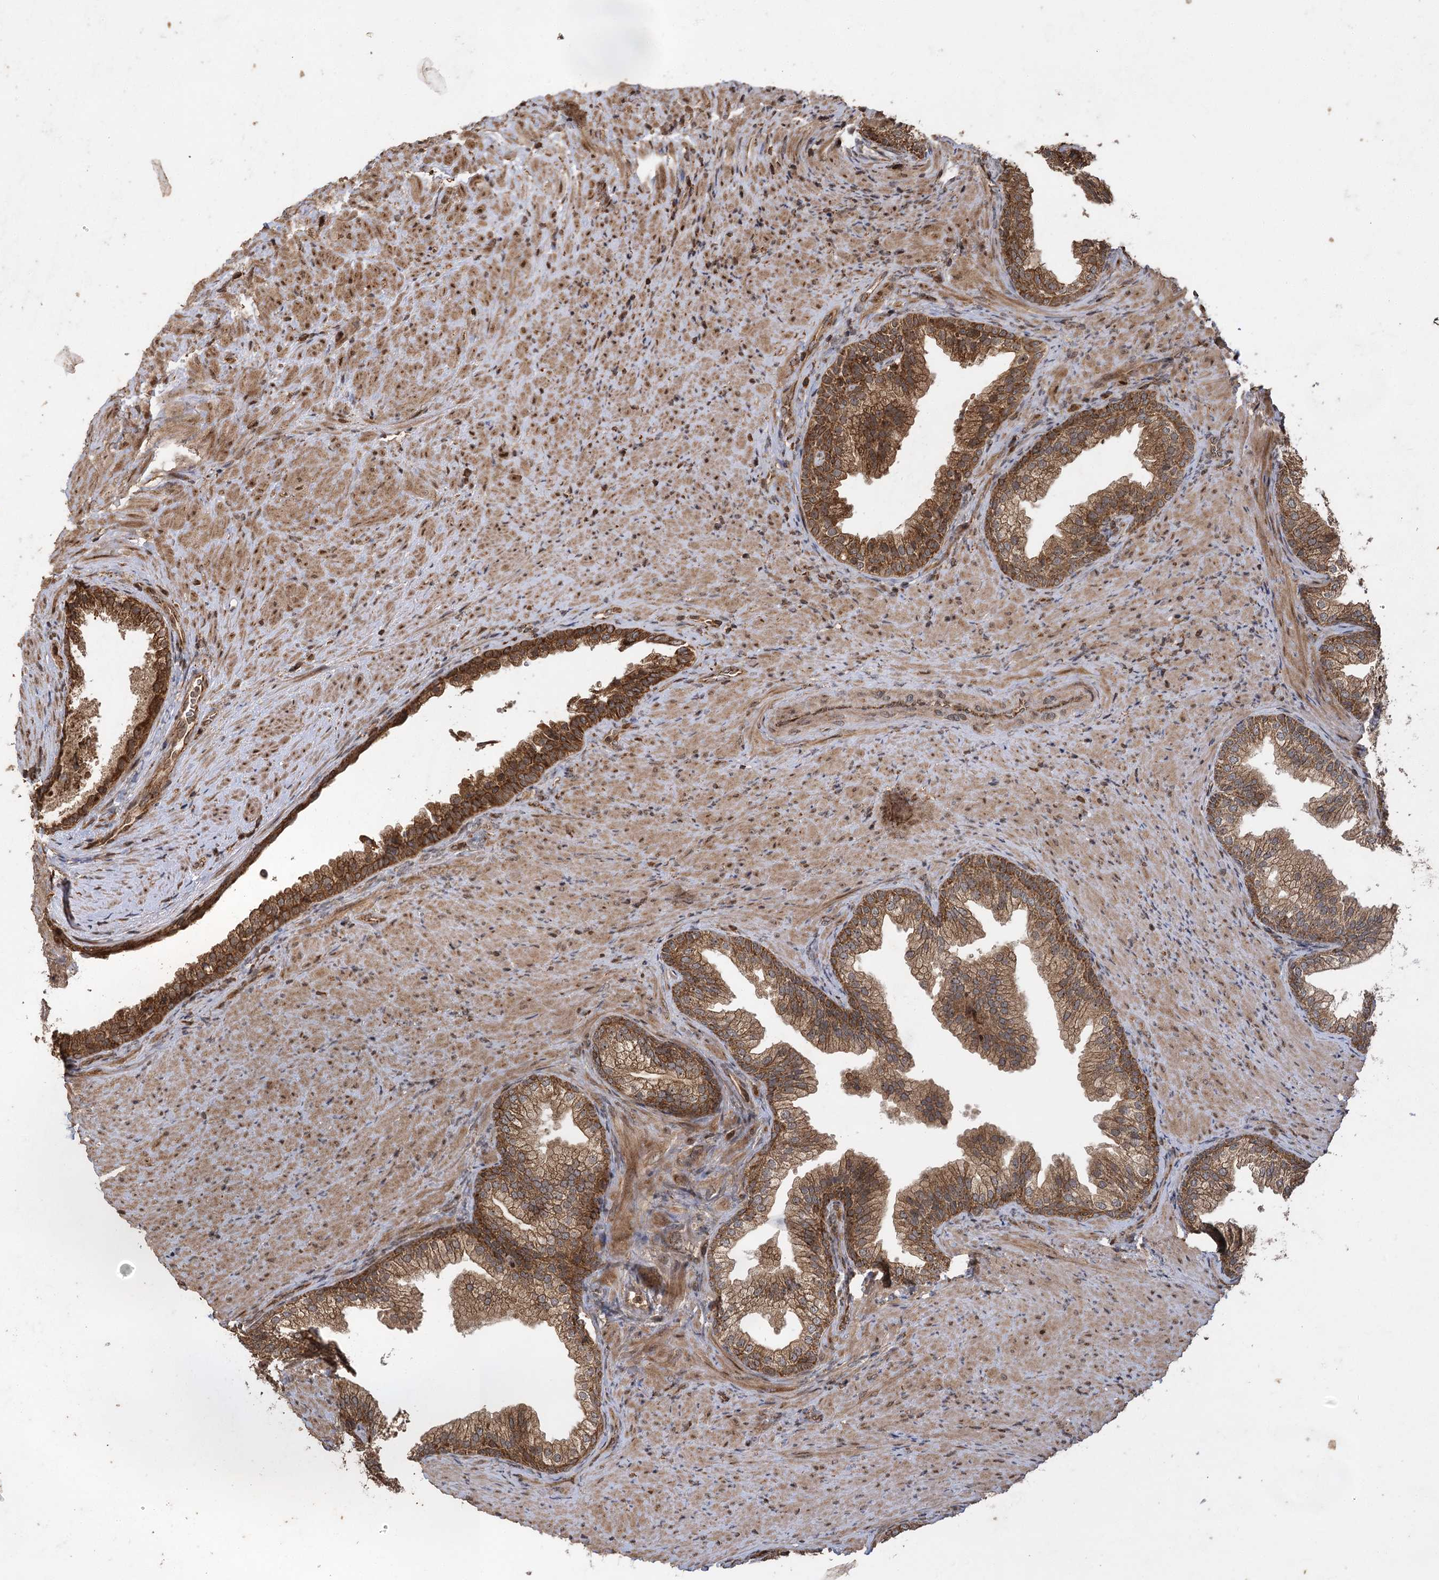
{"staining": {"intensity": "strong", "quantity": ">75%", "location": "cytoplasmic/membranous"}, "tissue": "prostate", "cell_type": "Glandular cells", "image_type": "normal", "snomed": [{"axis": "morphology", "description": "Normal tissue, NOS"}, {"axis": "topography", "description": "Prostate"}], "caption": "Prostate stained with immunohistochemistry (IHC) demonstrates strong cytoplasmic/membranous staining in about >75% of glandular cells. Using DAB (3,3'-diaminobenzidine) (brown) and hematoxylin (blue) stains, captured at high magnification using brightfield microscopy.", "gene": "IL11RA", "patient": {"sex": "male", "age": 76}}